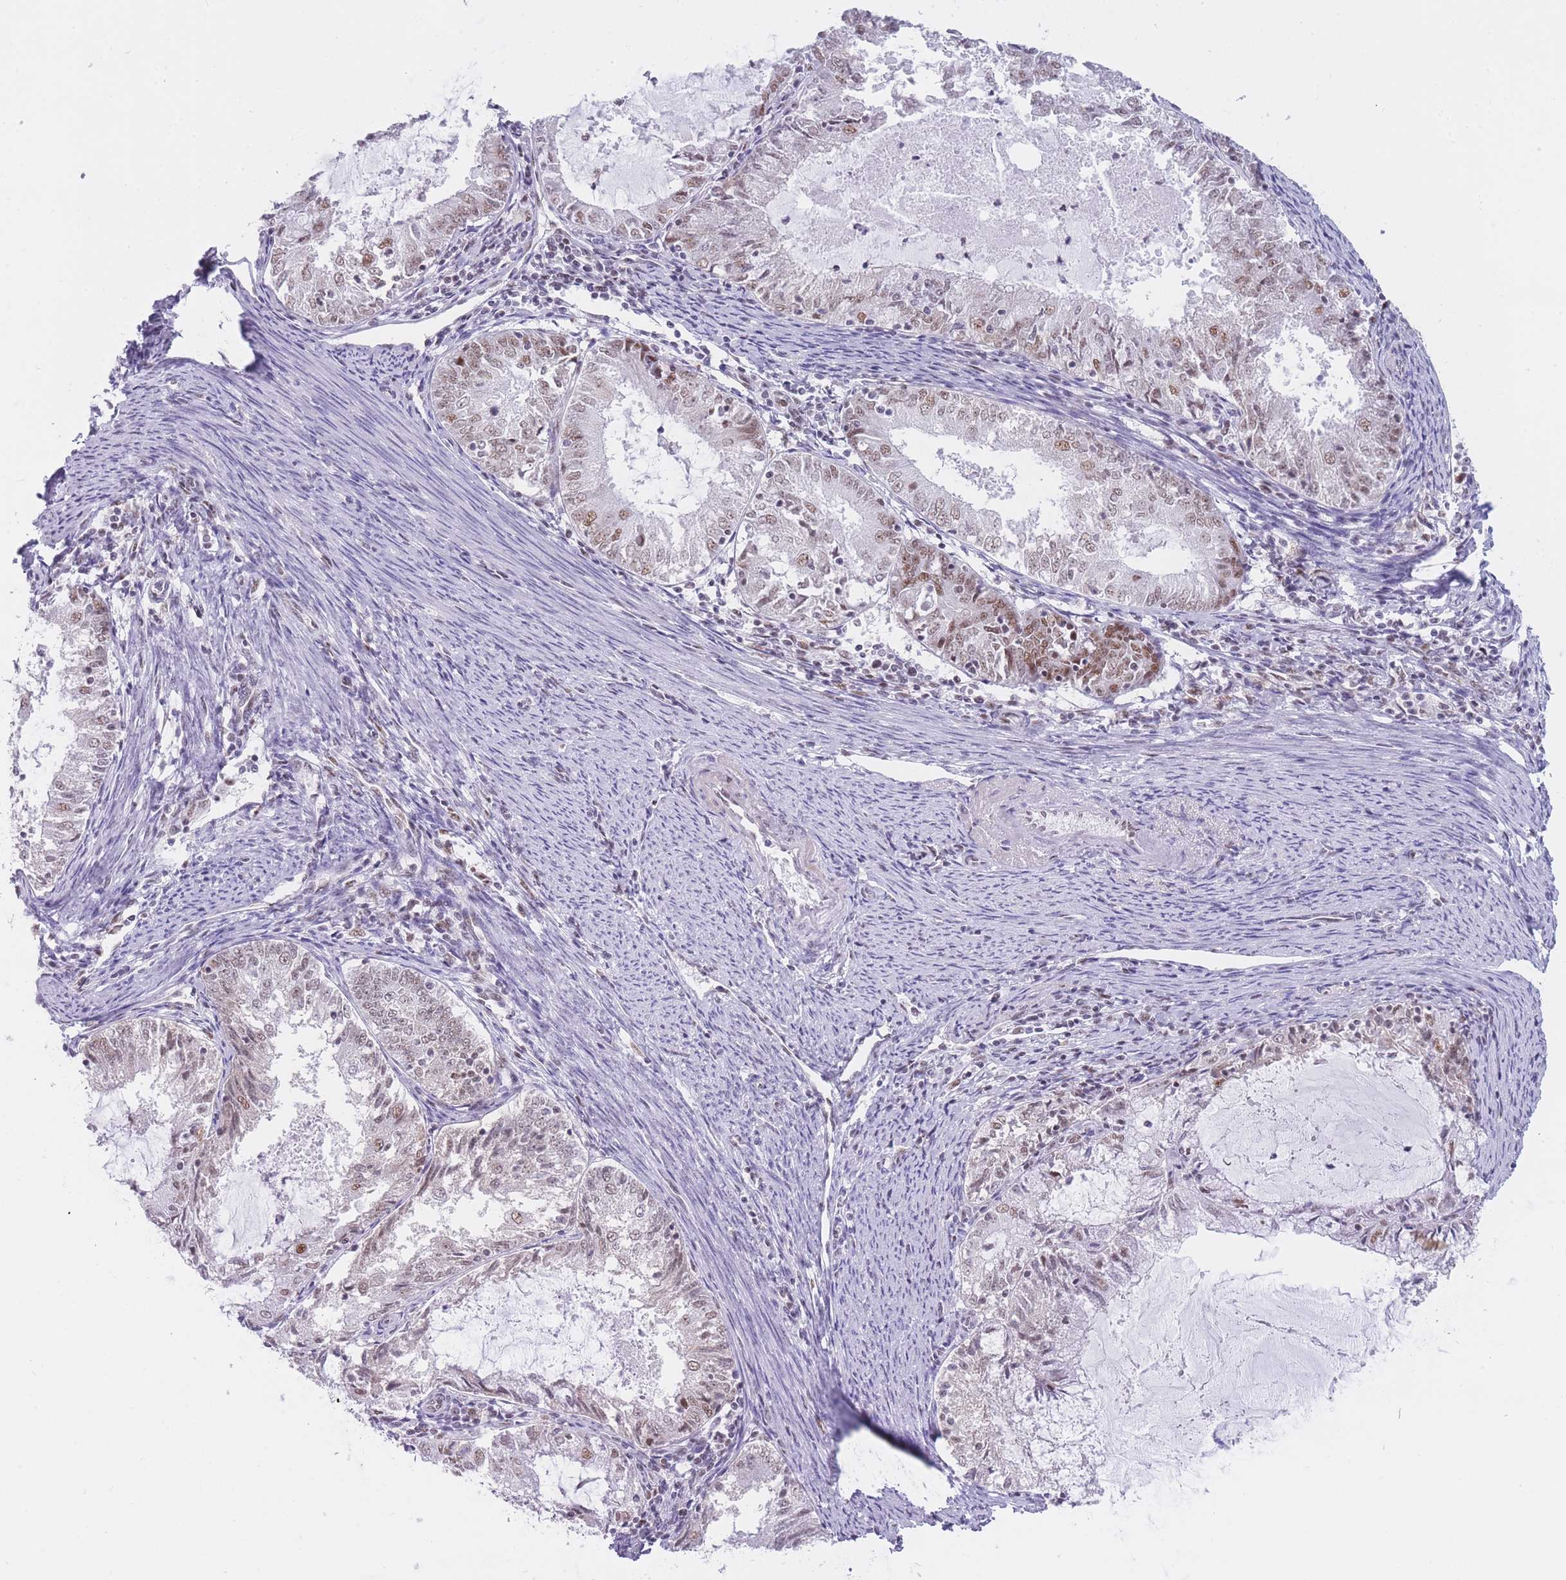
{"staining": {"intensity": "moderate", "quantity": "25%-75%", "location": "nuclear"}, "tissue": "endometrial cancer", "cell_type": "Tumor cells", "image_type": "cancer", "snomed": [{"axis": "morphology", "description": "Adenocarcinoma, NOS"}, {"axis": "topography", "description": "Endometrium"}], "caption": "The immunohistochemical stain labels moderate nuclear staining in tumor cells of adenocarcinoma (endometrial) tissue. (DAB IHC with brightfield microscopy, high magnification).", "gene": "HNRNPUL1", "patient": {"sex": "female", "age": 57}}